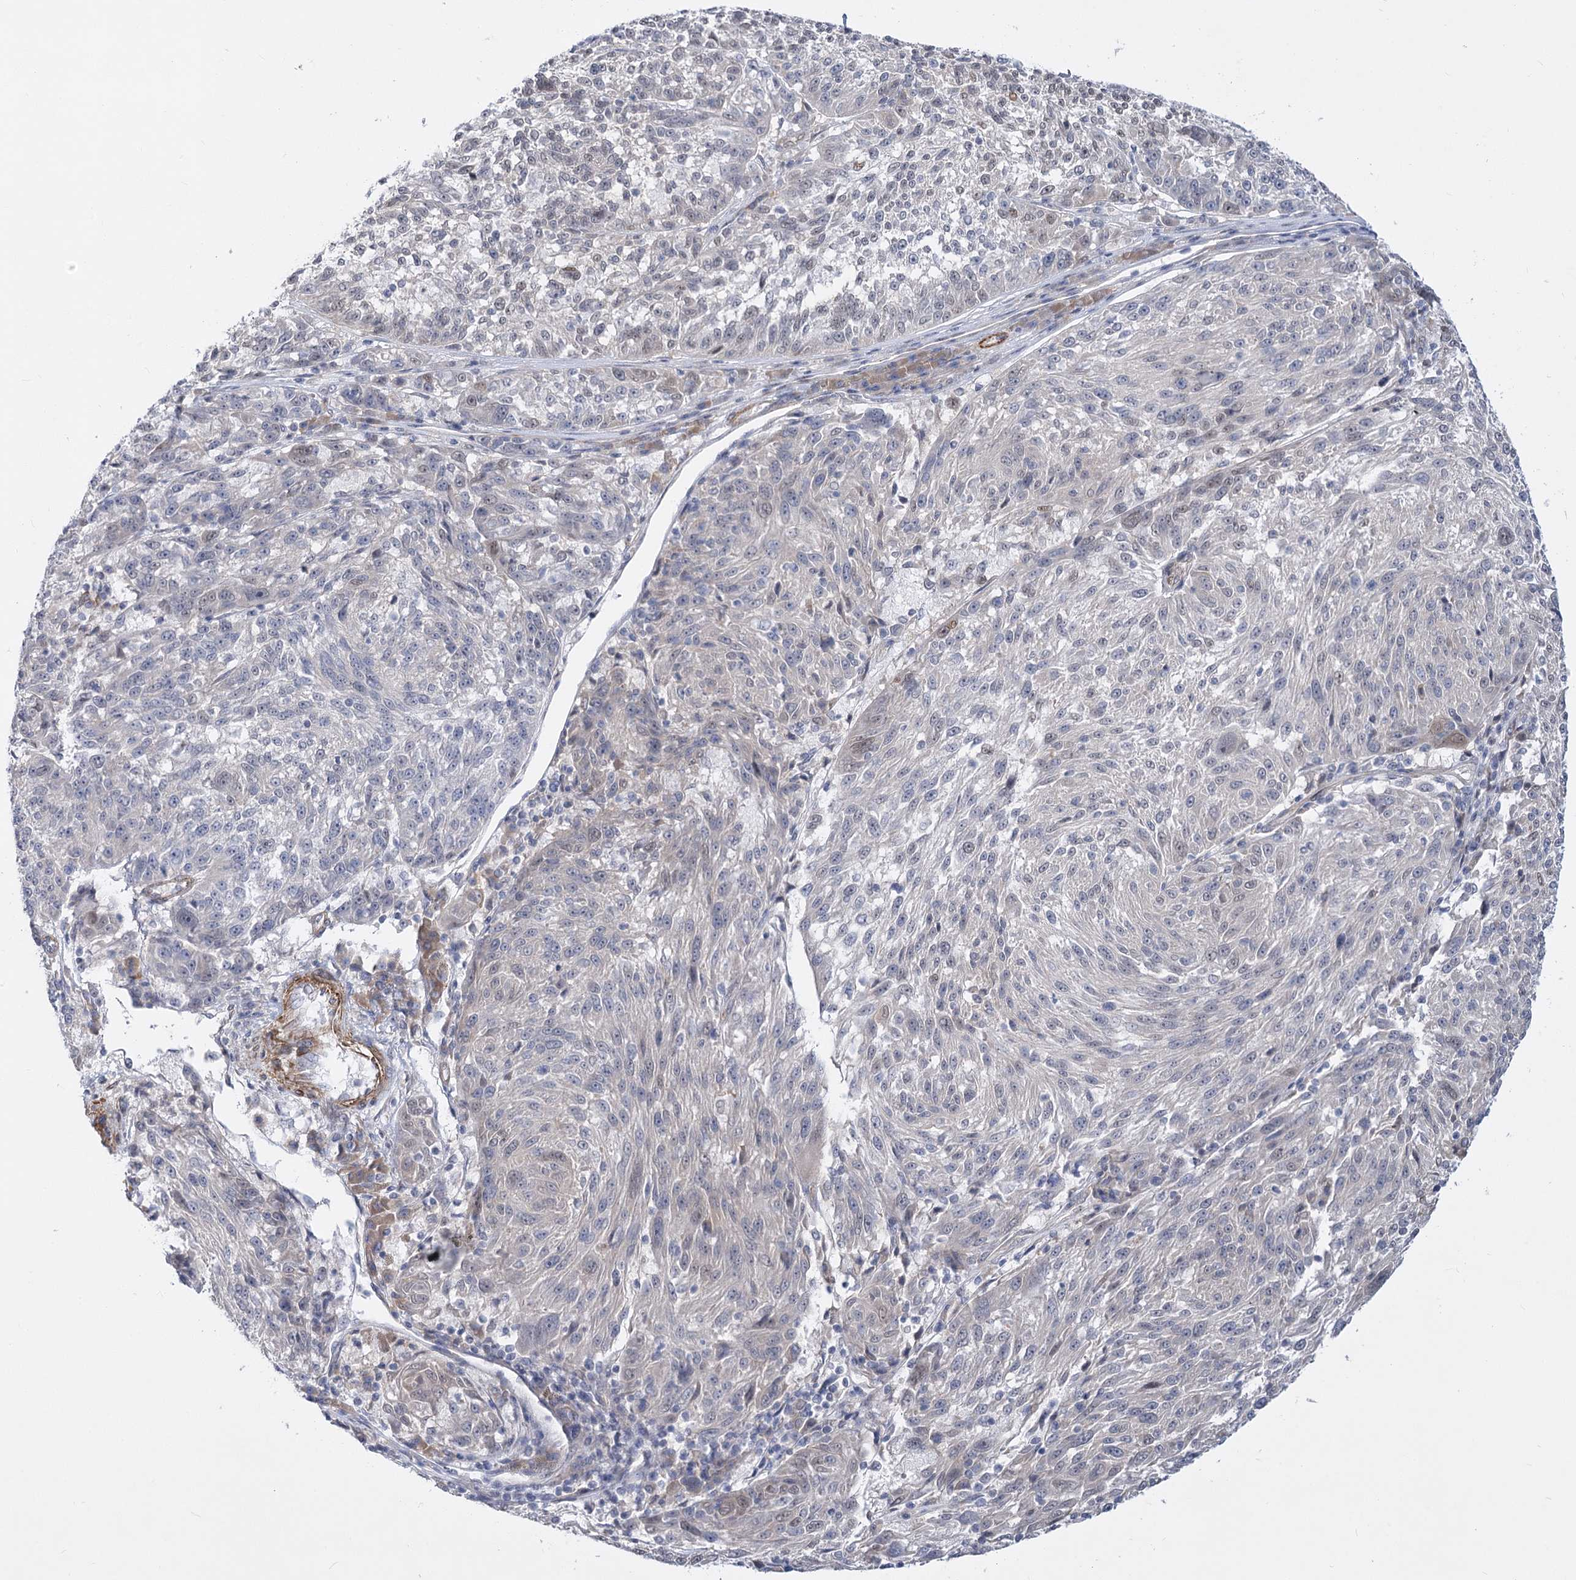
{"staining": {"intensity": "weak", "quantity": "<25%", "location": "nuclear"}, "tissue": "melanoma", "cell_type": "Tumor cells", "image_type": "cancer", "snomed": [{"axis": "morphology", "description": "Malignant melanoma, NOS"}, {"axis": "topography", "description": "Skin"}], "caption": "DAB (3,3'-diaminobenzidine) immunohistochemical staining of malignant melanoma demonstrates no significant expression in tumor cells.", "gene": "ARSI", "patient": {"sex": "male", "age": 53}}